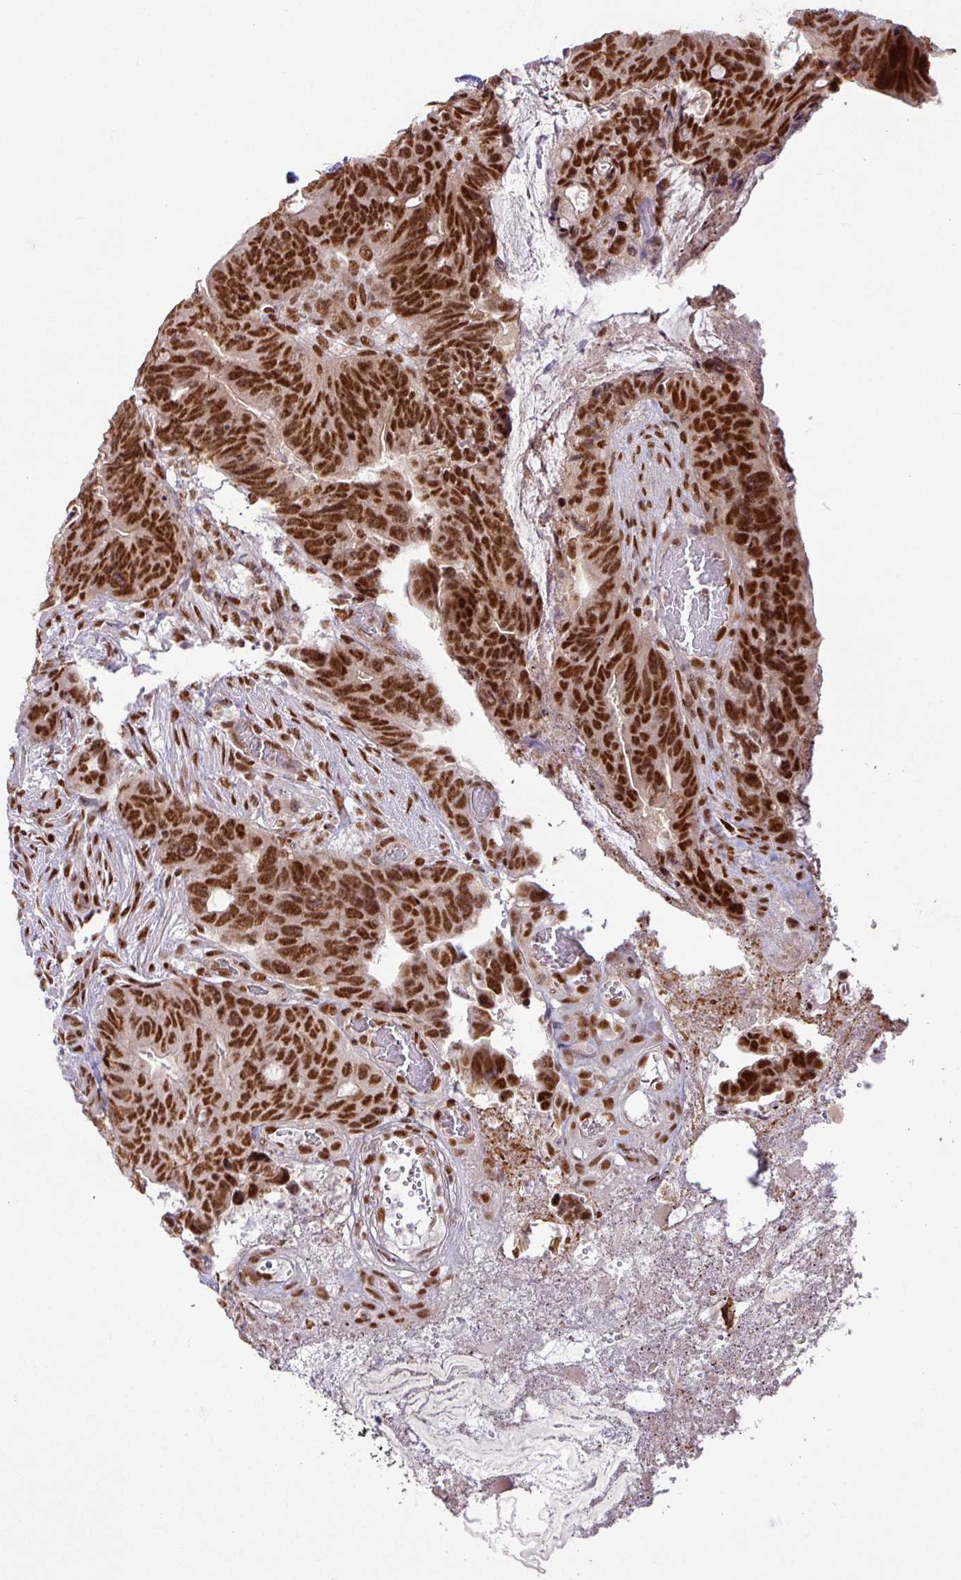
{"staining": {"intensity": "strong", "quantity": ">75%", "location": "nuclear"}, "tissue": "colorectal cancer", "cell_type": "Tumor cells", "image_type": "cancer", "snomed": [{"axis": "morphology", "description": "Adenocarcinoma, NOS"}, {"axis": "topography", "description": "Colon"}], "caption": "Colorectal adenocarcinoma tissue exhibits strong nuclear expression in about >75% of tumor cells, visualized by immunohistochemistry.", "gene": "SRSF2", "patient": {"sex": "female", "age": 82}}